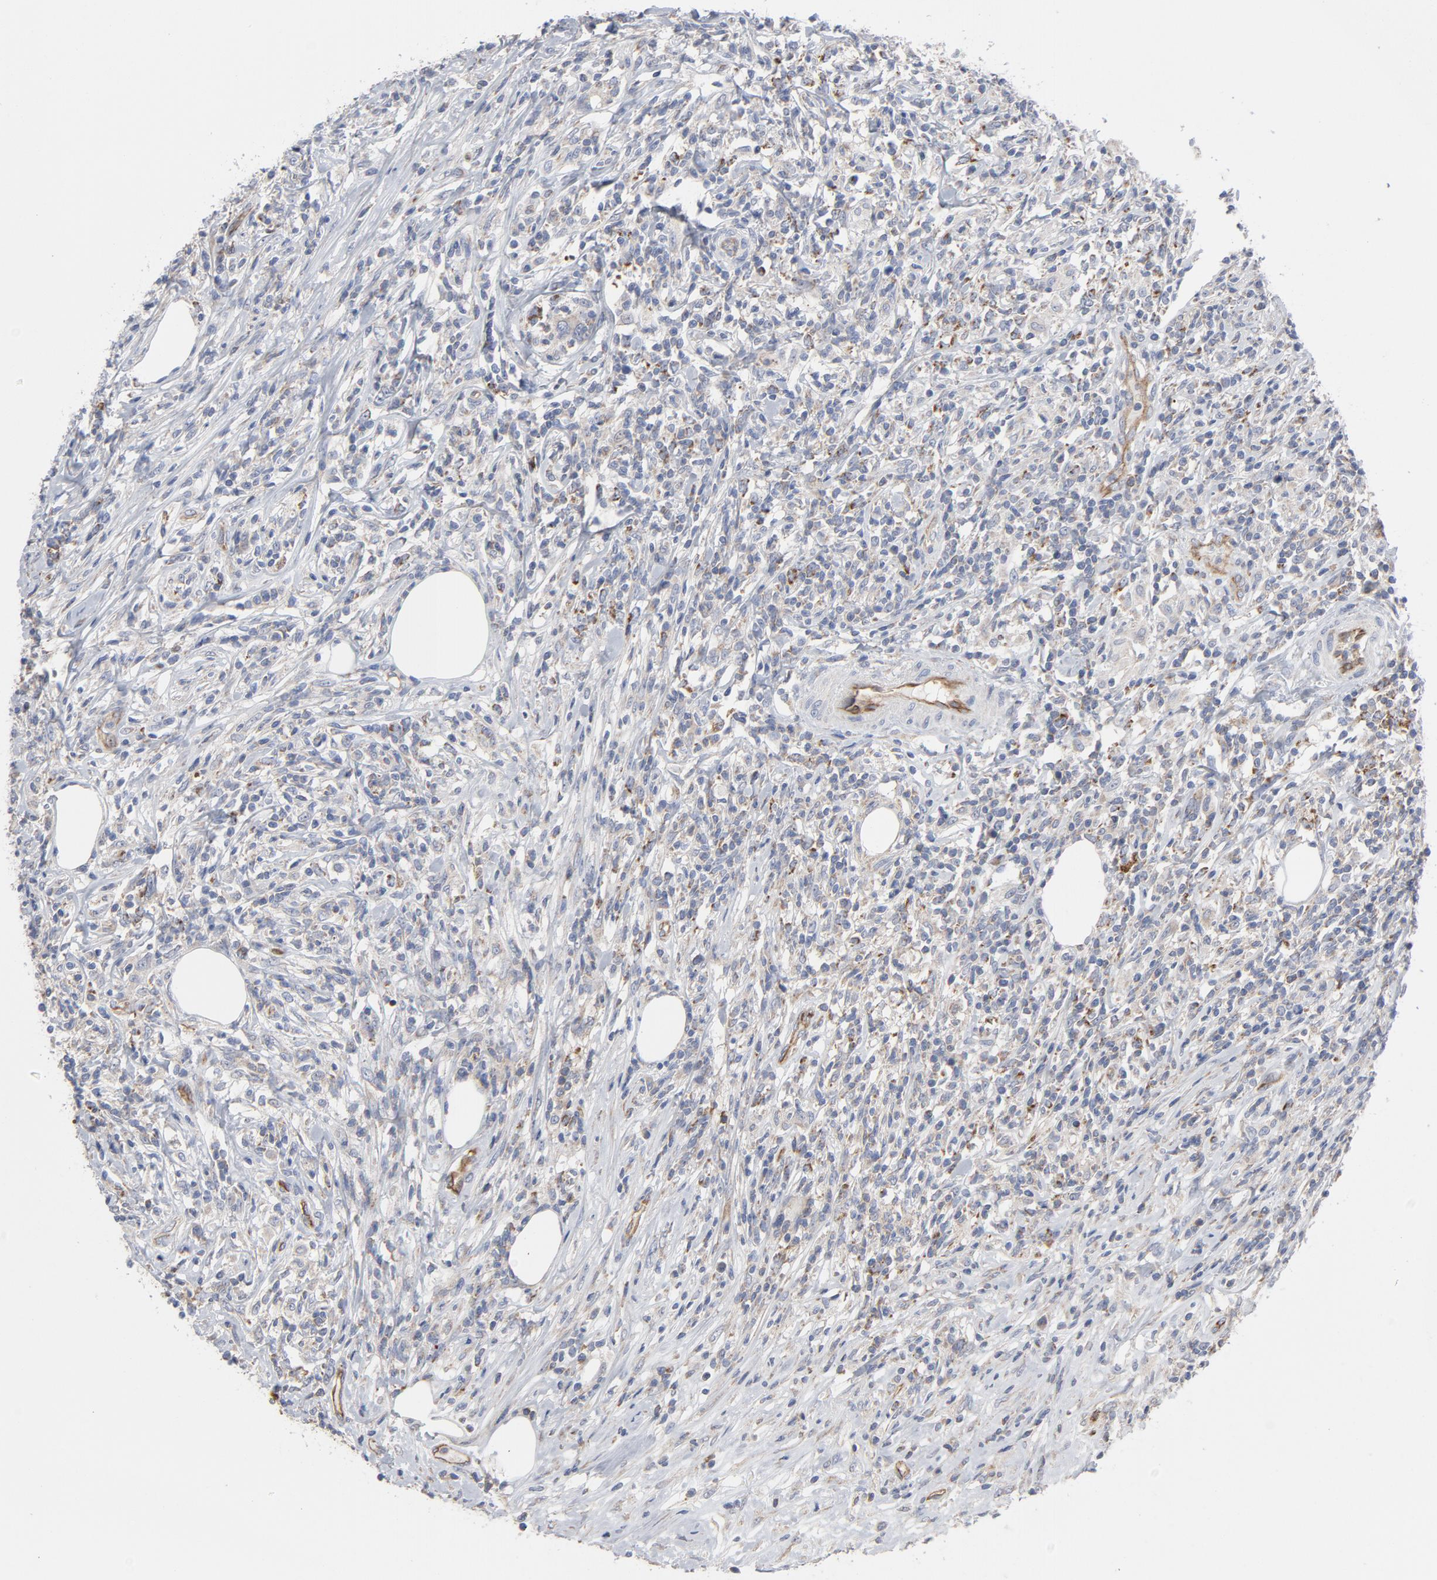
{"staining": {"intensity": "moderate", "quantity": "25%-75%", "location": "cytoplasmic/membranous"}, "tissue": "lymphoma", "cell_type": "Tumor cells", "image_type": "cancer", "snomed": [{"axis": "morphology", "description": "Malignant lymphoma, non-Hodgkin's type, High grade"}, {"axis": "topography", "description": "Lymph node"}], "caption": "Immunohistochemical staining of human lymphoma shows moderate cytoplasmic/membranous protein staining in about 25%-75% of tumor cells.", "gene": "OXA1L", "patient": {"sex": "female", "age": 84}}